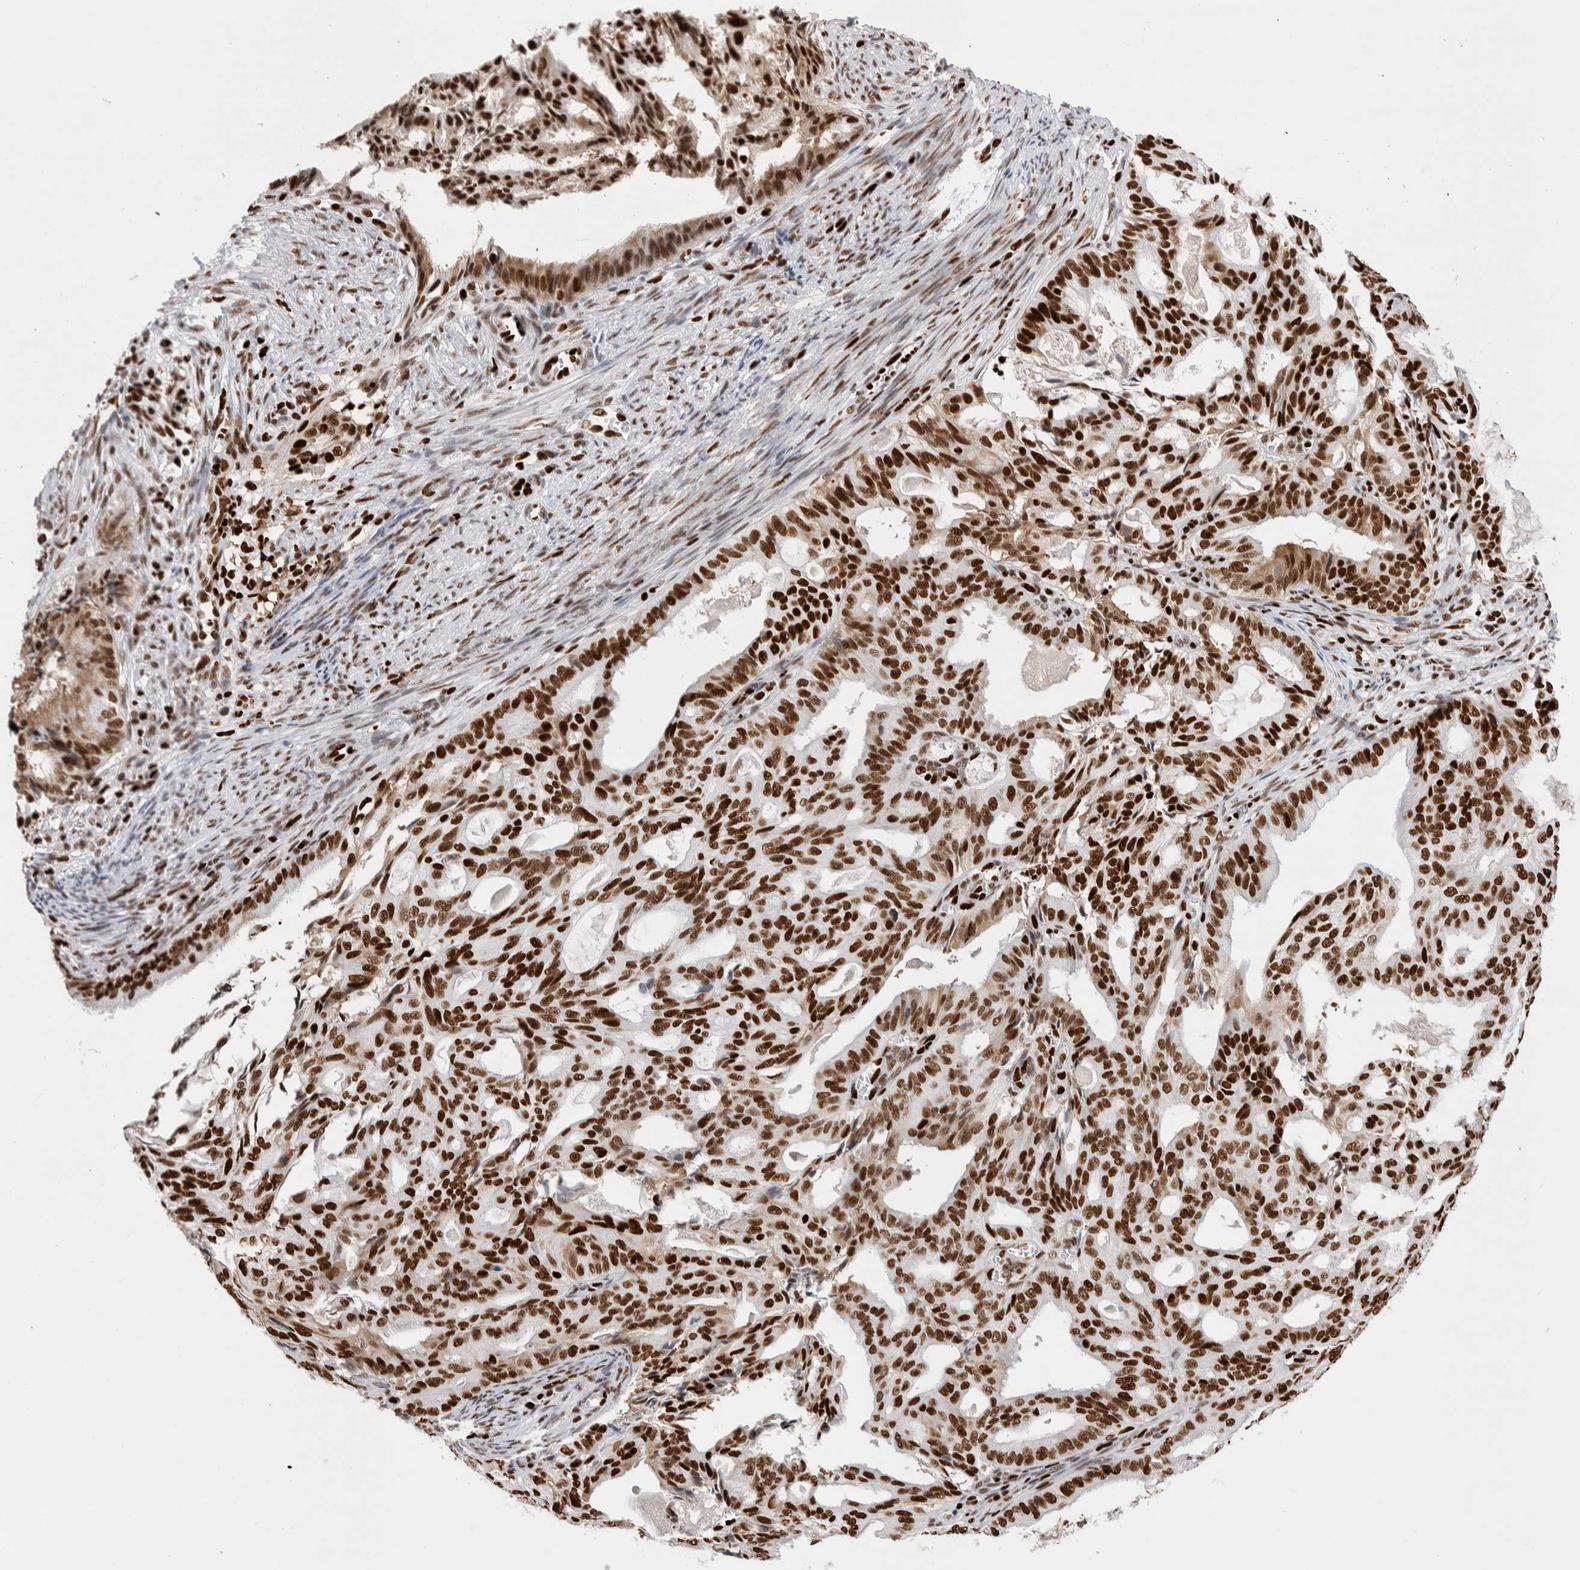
{"staining": {"intensity": "strong", "quantity": ">75%", "location": "nuclear"}, "tissue": "endometrial cancer", "cell_type": "Tumor cells", "image_type": "cancer", "snomed": [{"axis": "morphology", "description": "Adenocarcinoma, NOS"}, {"axis": "topography", "description": "Endometrium"}], "caption": "A high-resolution micrograph shows IHC staining of endometrial adenocarcinoma, which demonstrates strong nuclear positivity in approximately >75% of tumor cells. (Brightfield microscopy of DAB IHC at high magnification).", "gene": "RNASEK-C17orf49", "patient": {"sex": "female", "age": 58}}